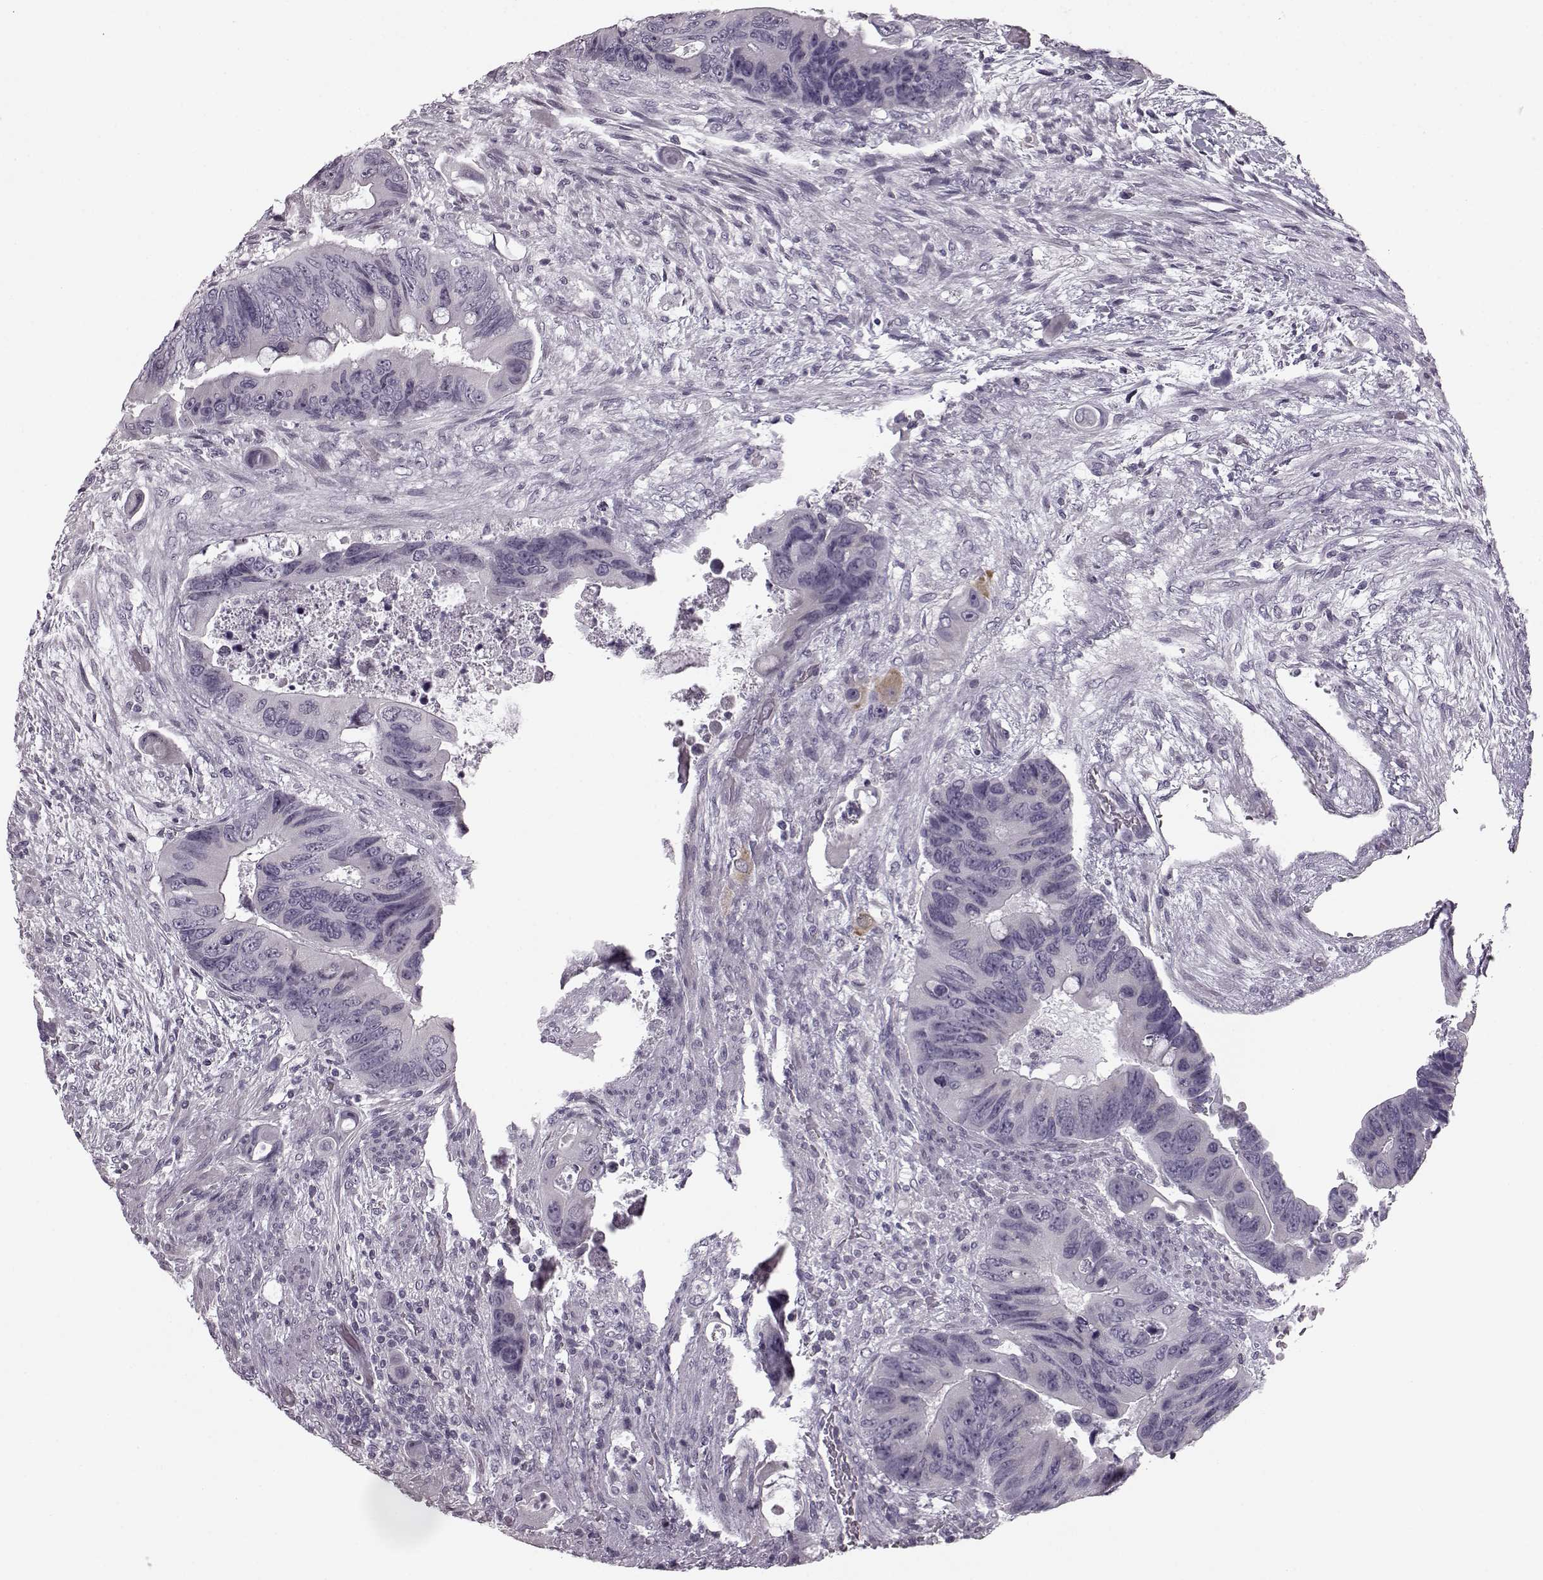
{"staining": {"intensity": "negative", "quantity": "none", "location": "none"}, "tissue": "colorectal cancer", "cell_type": "Tumor cells", "image_type": "cancer", "snomed": [{"axis": "morphology", "description": "Adenocarcinoma, NOS"}, {"axis": "topography", "description": "Rectum"}], "caption": "IHC of colorectal cancer exhibits no expression in tumor cells. Nuclei are stained in blue.", "gene": "SEMG2", "patient": {"sex": "male", "age": 63}}